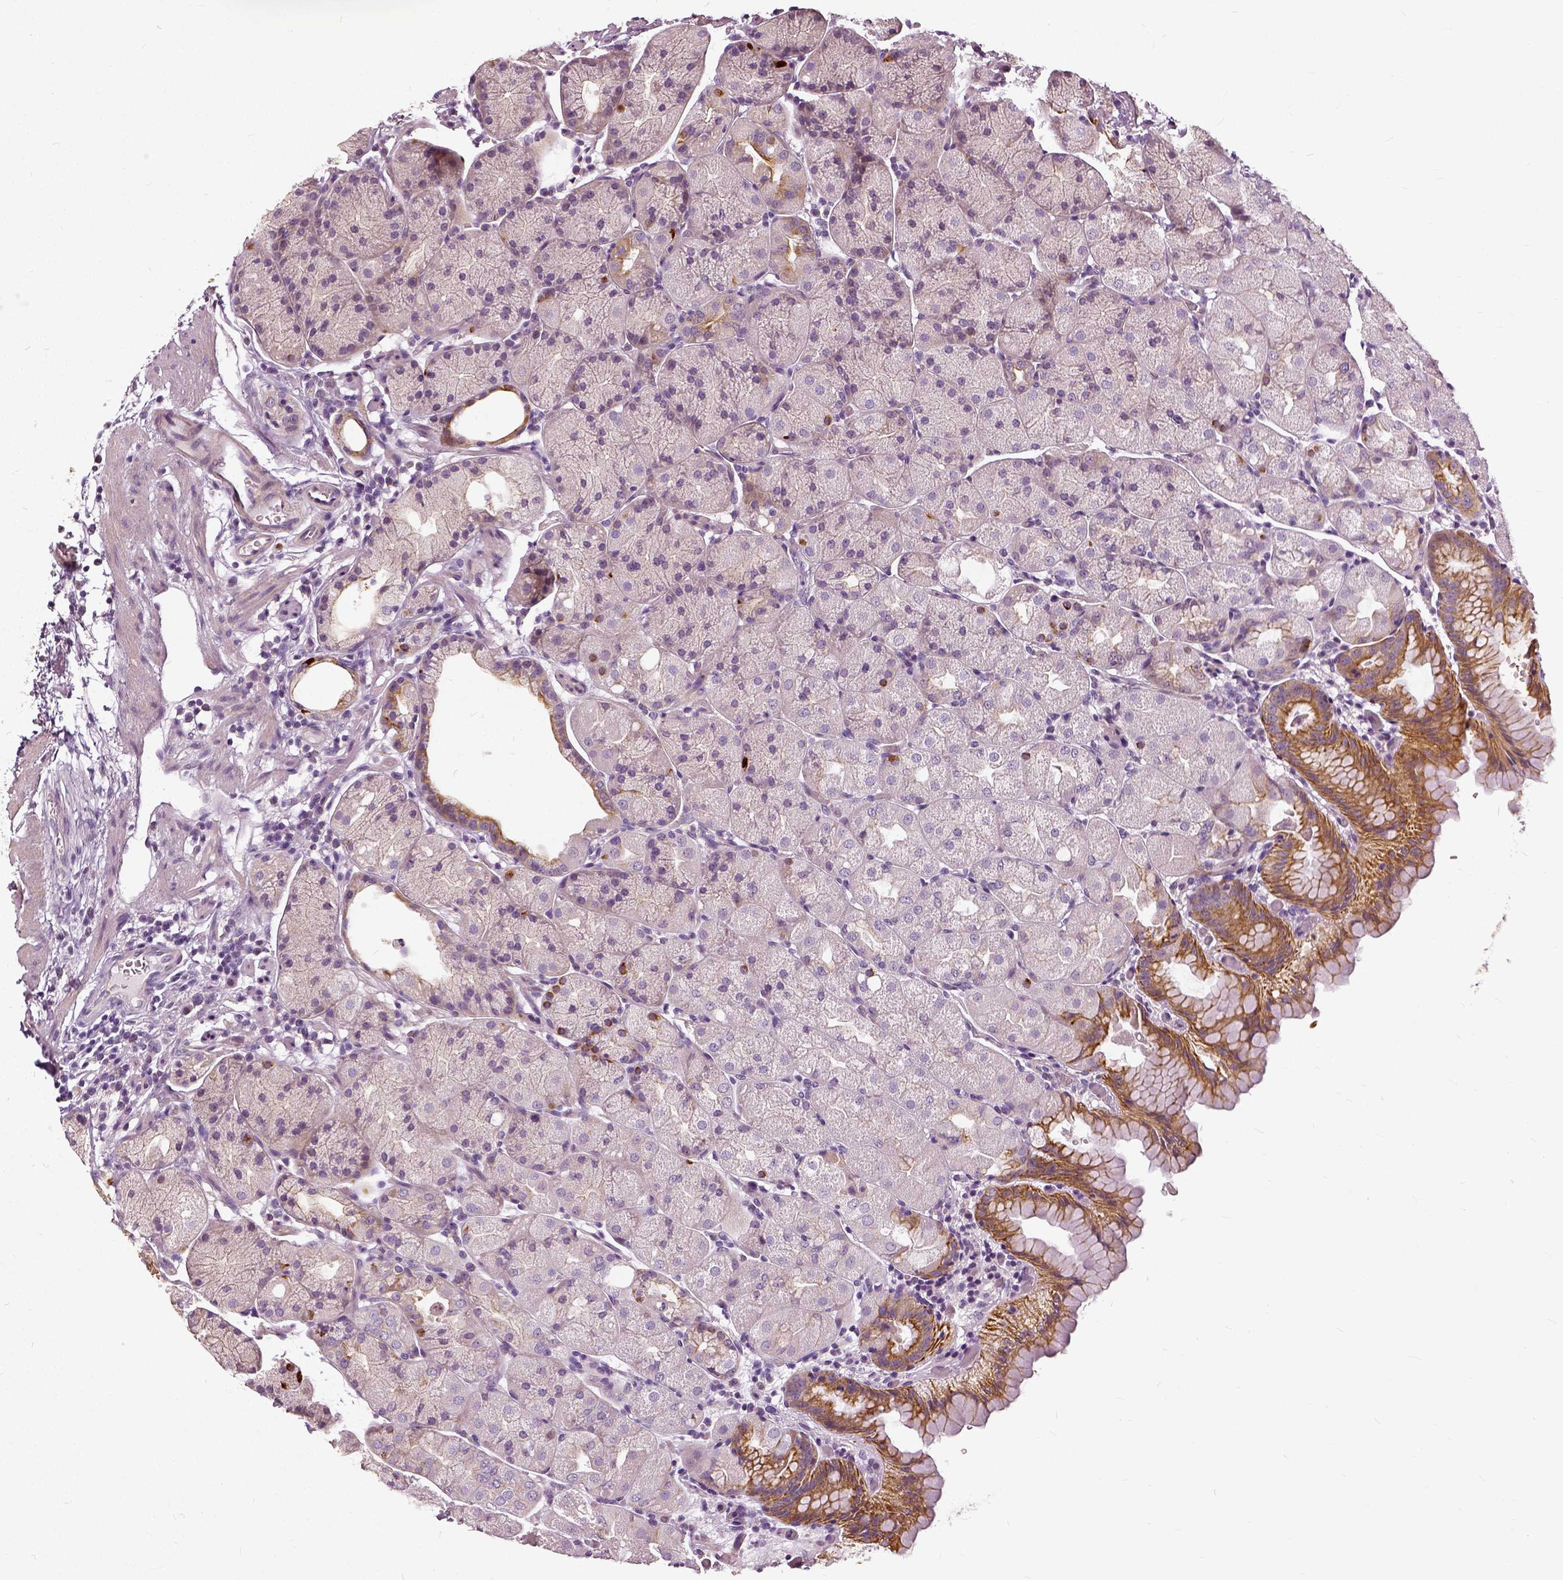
{"staining": {"intensity": "moderate", "quantity": "25%-75%", "location": "cytoplasmic/membranous"}, "tissue": "stomach", "cell_type": "Glandular cells", "image_type": "normal", "snomed": [{"axis": "morphology", "description": "Normal tissue, NOS"}, {"axis": "topography", "description": "Stomach, upper"}, {"axis": "topography", "description": "Stomach"}, {"axis": "topography", "description": "Stomach, lower"}], "caption": "A high-resolution photomicrograph shows immunohistochemistry (IHC) staining of unremarkable stomach, which demonstrates moderate cytoplasmic/membranous positivity in about 25%-75% of glandular cells. The staining was performed using DAB to visualize the protein expression in brown, while the nuclei were stained in blue with hematoxylin (Magnification: 20x).", "gene": "ILRUN", "patient": {"sex": "male", "age": 62}}